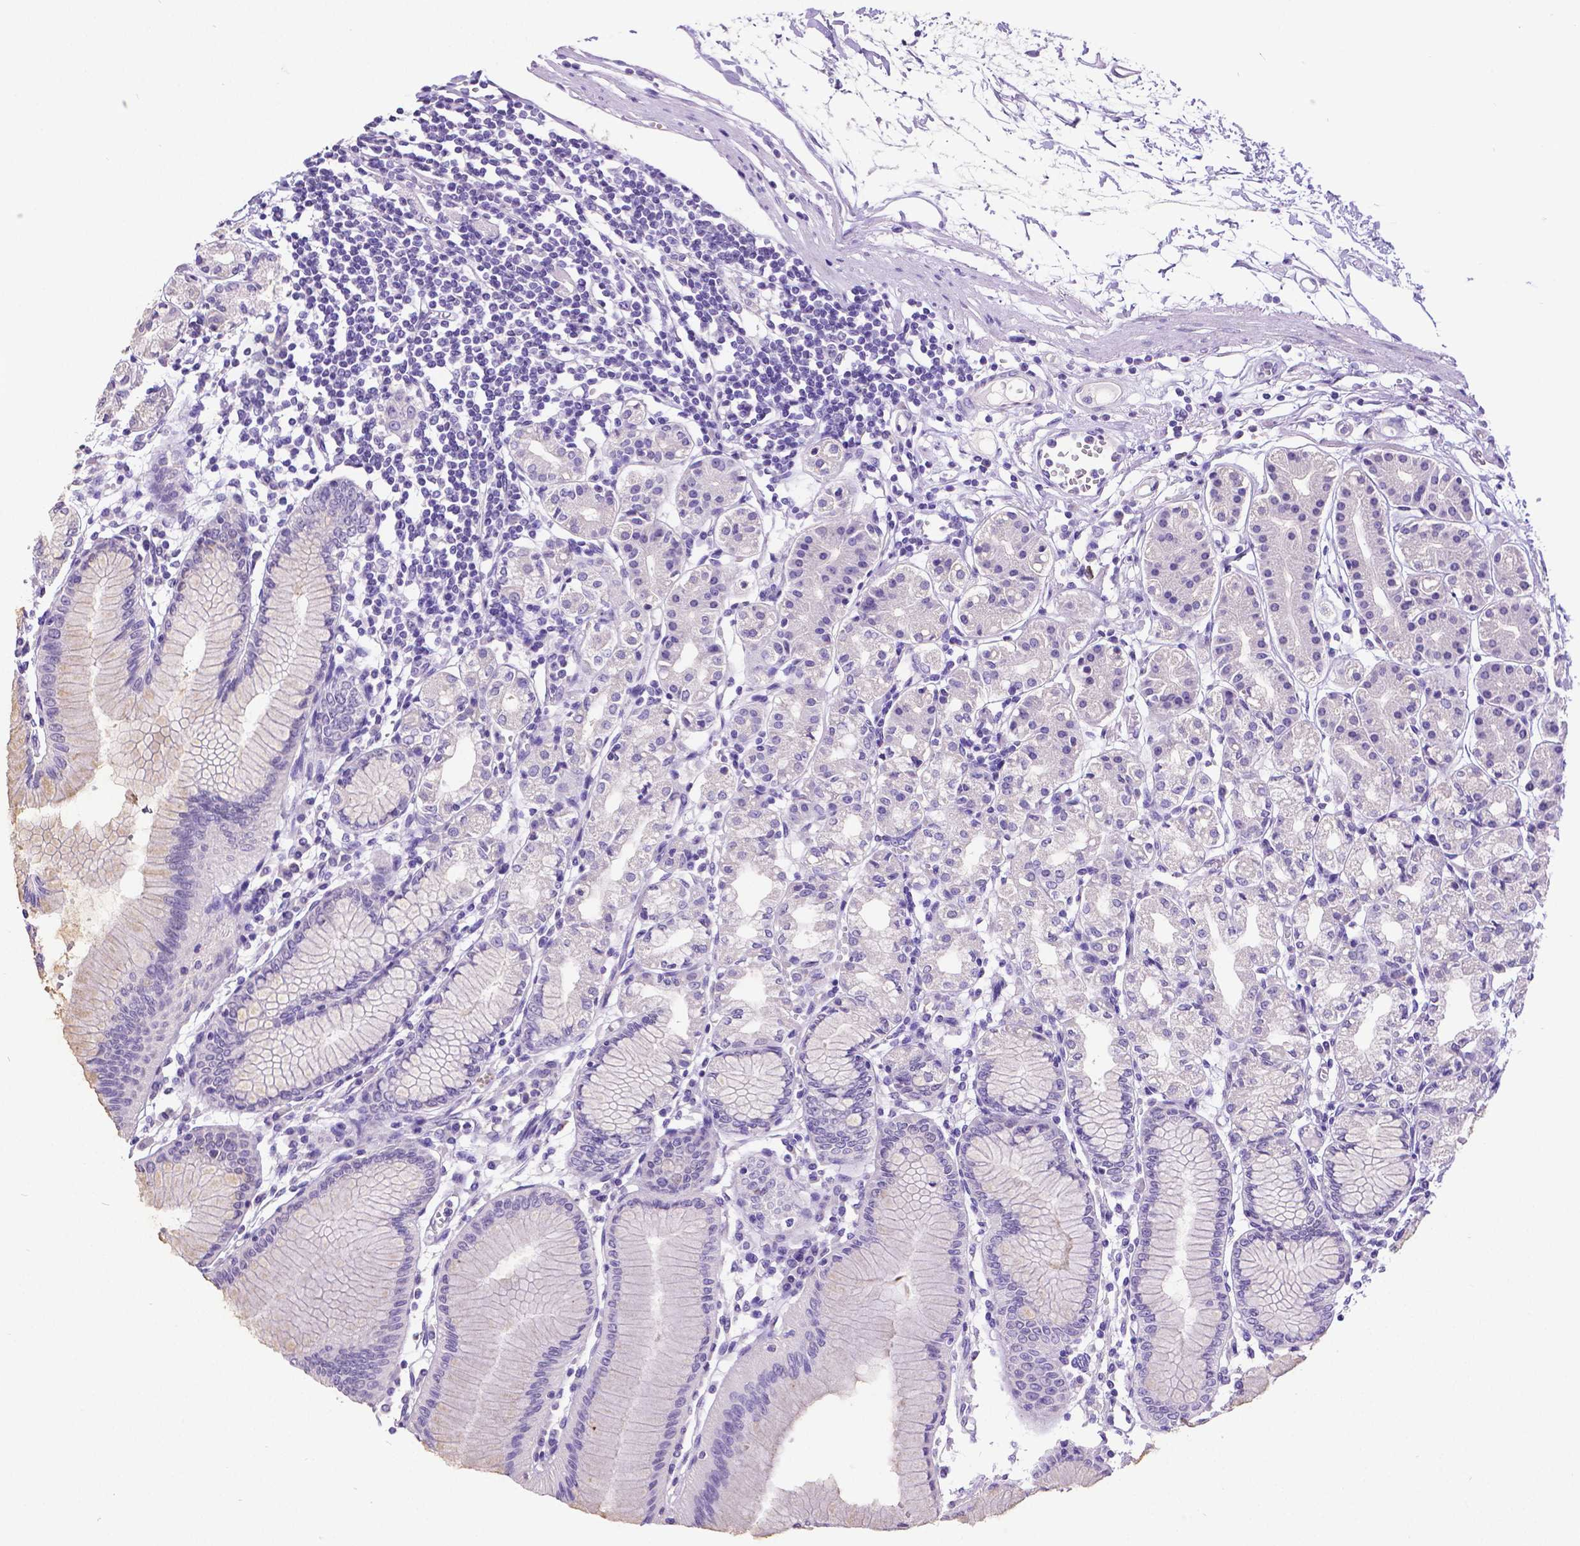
{"staining": {"intensity": "negative", "quantity": "none", "location": "none"}, "tissue": "stomach", "cell_type": "Glandular cells", "image_type": "normal", "snomed": [{"axis": "morphology", "description": "Normal tissue, NOS"}, {"axis": "topography", "description": "Skeletal muscle"}, {"axis": "topography", "description": "Stomach"}], "caption": "High power microscopy histopathology image of an immunohistochemistry histopathology image of normal stomach, revealing no significant staining in glandular cells.", "gene": "SATB2", "patient": {"sex": "female", "age": 57}}